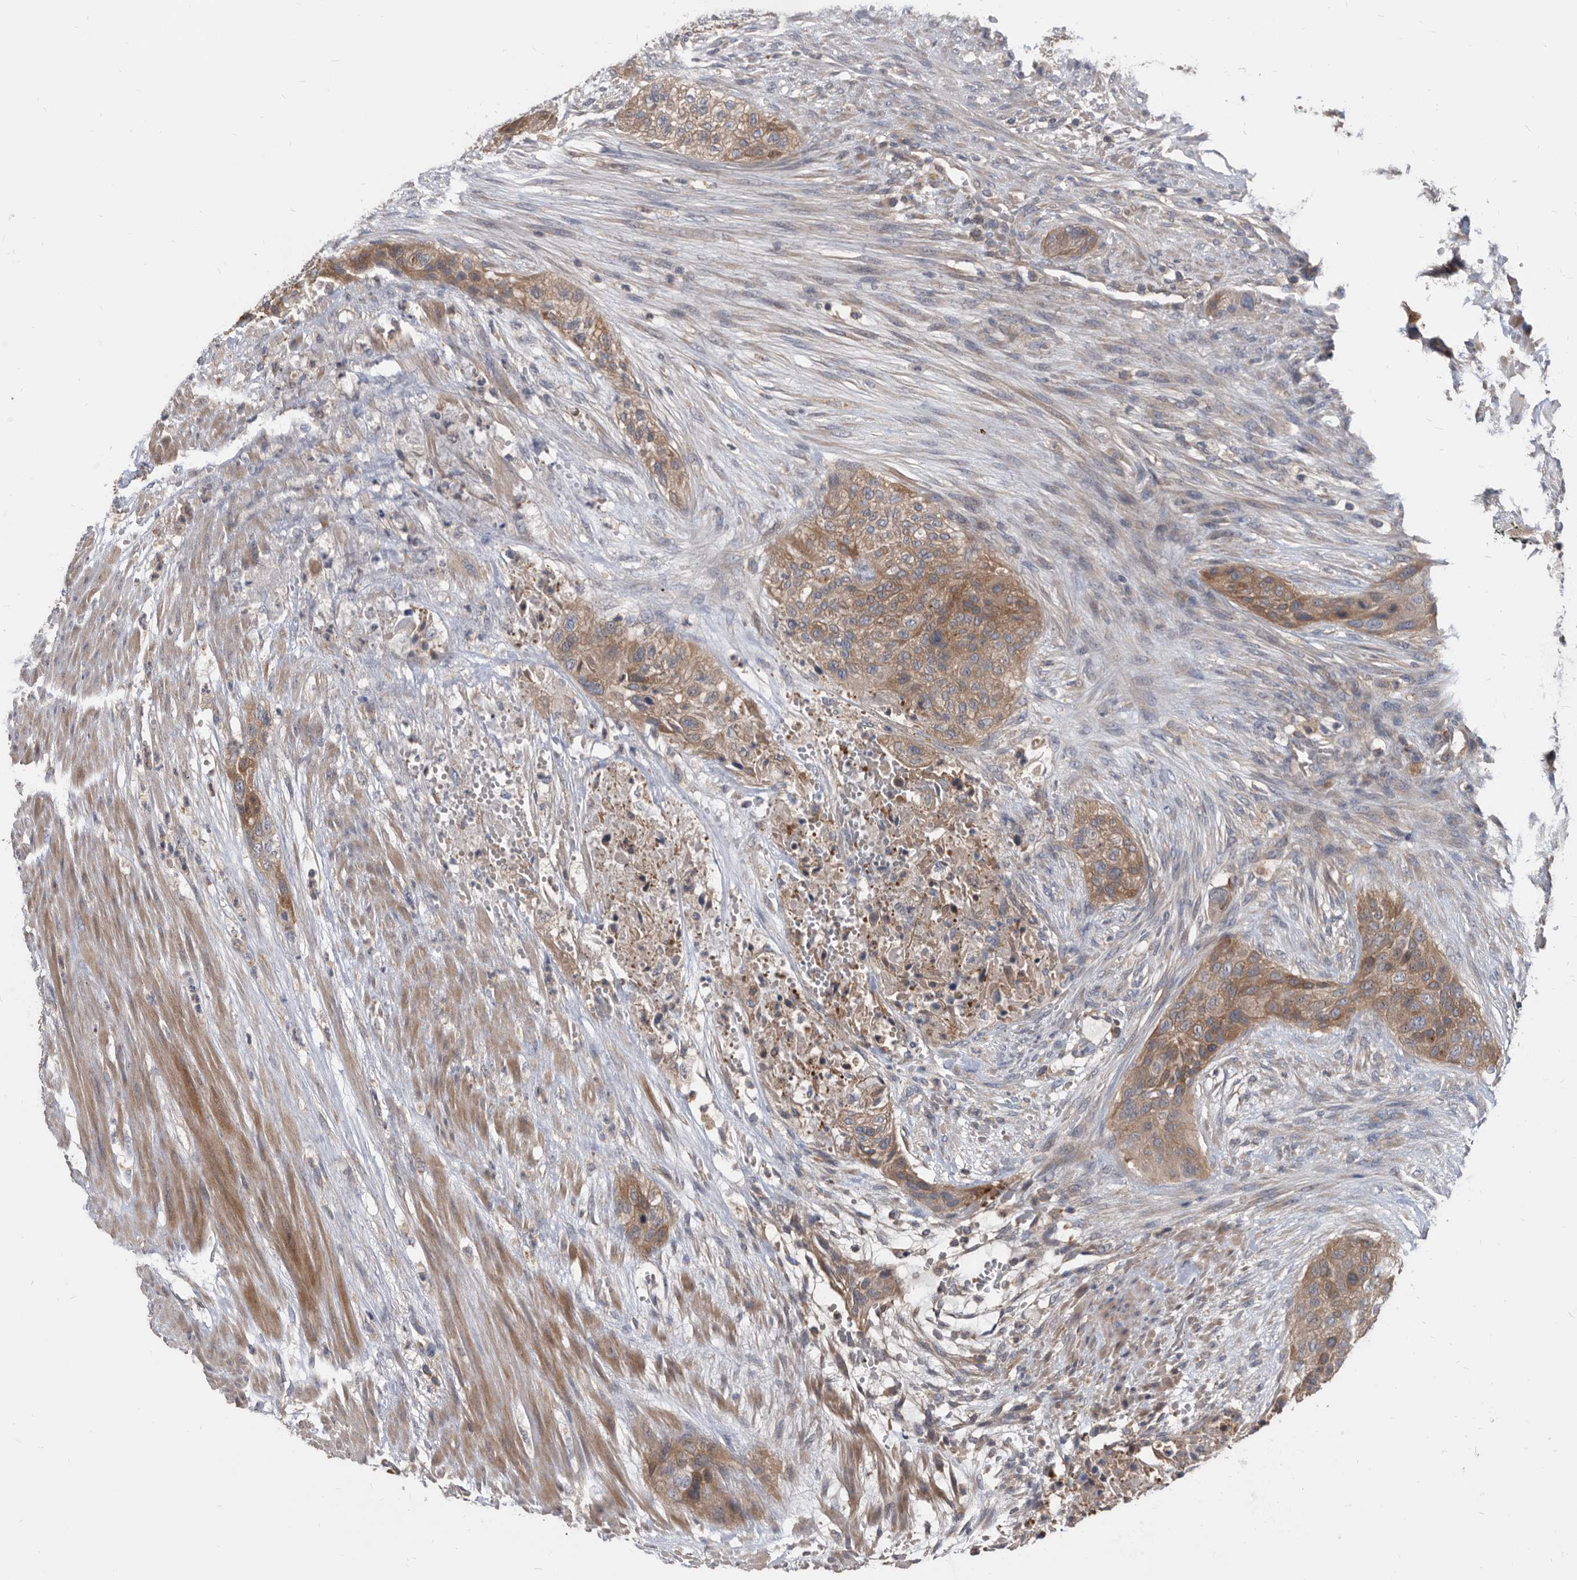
{"staining": {"intensity": "weak", "quantity": ">75%", "location": "cytoplasmic/membranous"}, "tissue": "urothelial cancer", "cell_type": "Tumor cells", "image_type": "cancer", "snomed": [{"axis": "morphology", "description": "Urothelial carcinoma, High grade"}, {"axis": "topography", "description": "Urinary bladder"}], "caption": "Urothelial cancer tissue reveals weak cytoplasmic/membranous positivity in about >75% of tumor cells", "gene": "APEH", "patient": {"sex": "male", "age": 35}}